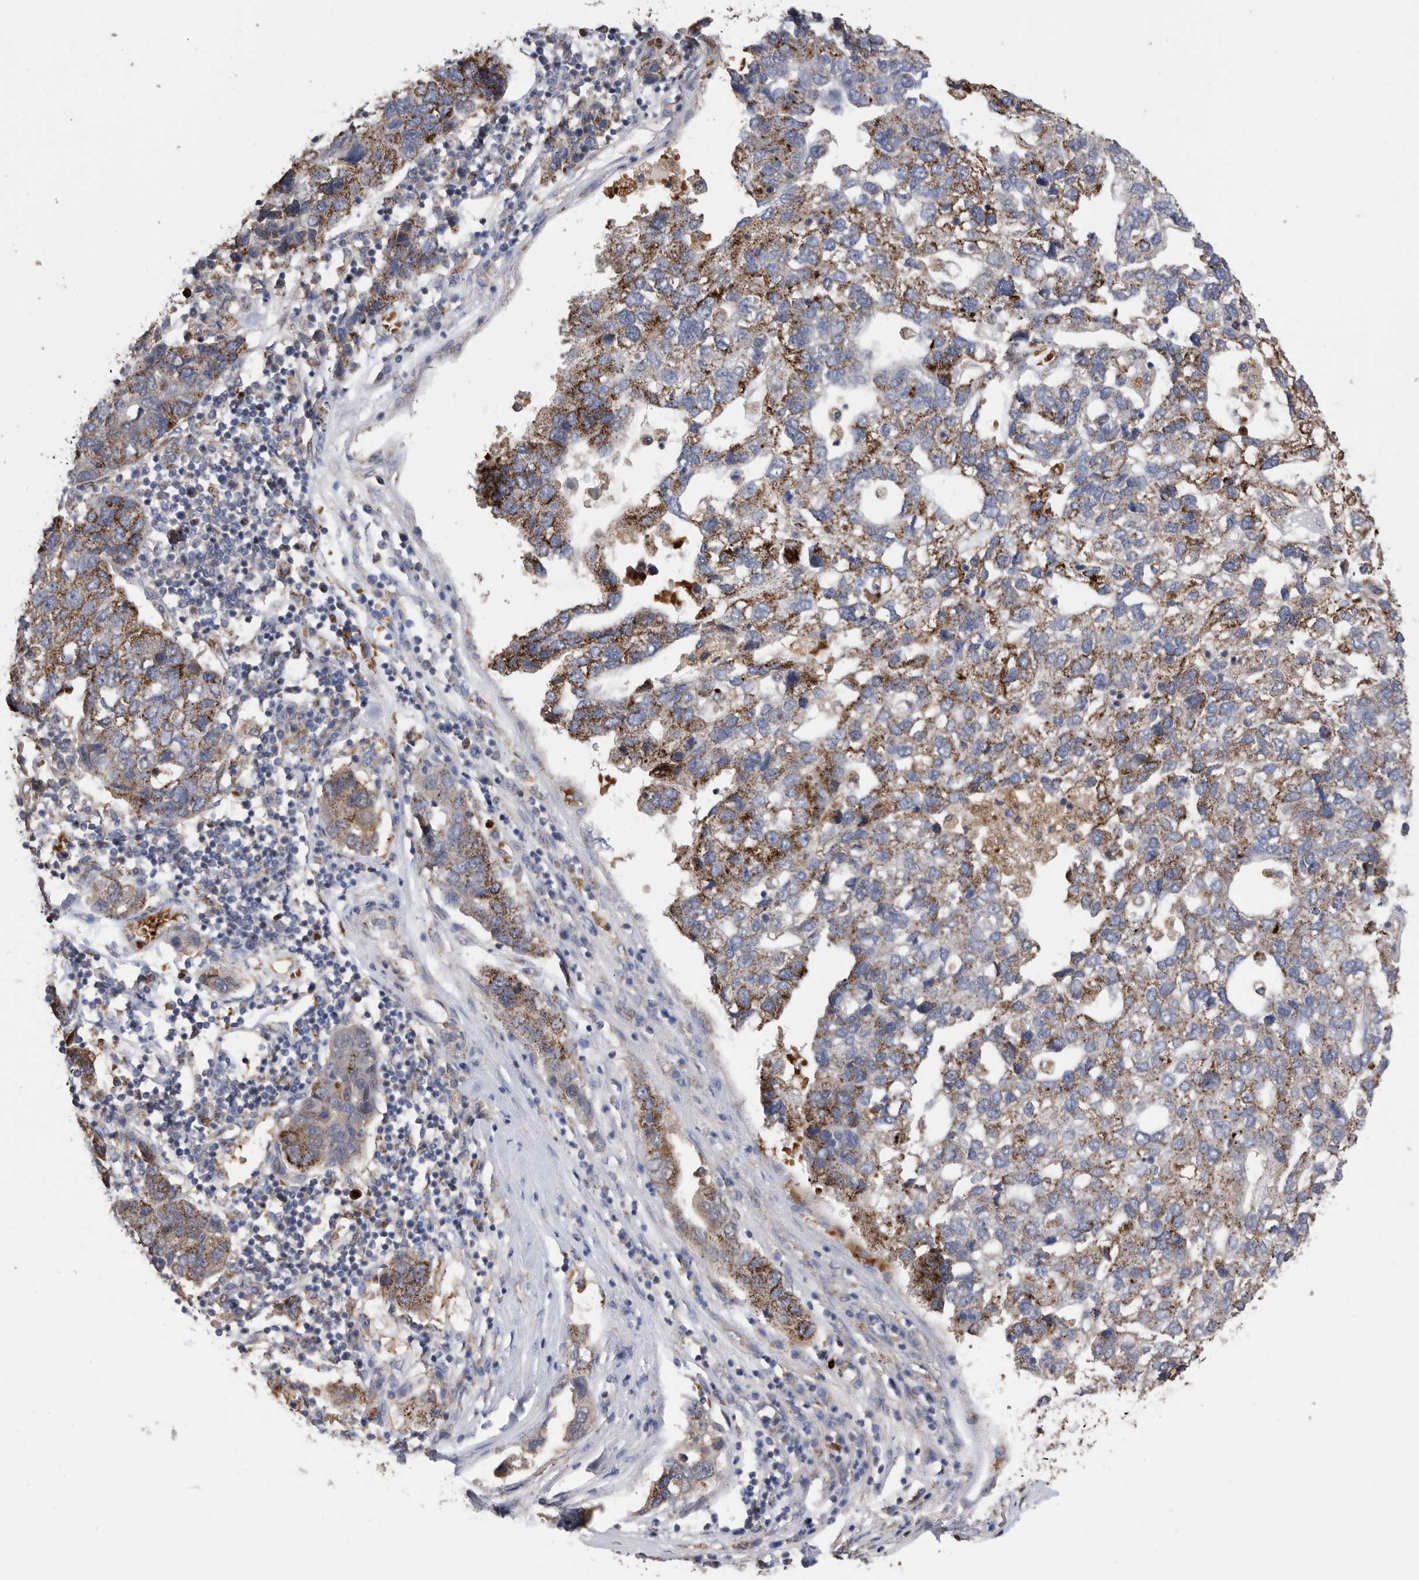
{"staining": {"intensity": "moderate", "quantity": ">75%", "location": "cytoplasmic/membranous"}, "tissue": "pancreatic cancer", "cell_type": "Tumor cells", "image_type": "cancer", "snomed": [{"axis": "morphology", "description": "Adenocarcinoma, NOS"}, {"axis": "topography", "description": "Pancreas"}], "caption": "Immunohistochemistry (IHC) histopathology image of neoplastic tissue: pancreatic cancer (adenocarcinoma) stained using immunohistochemistry (IHC) displays medium levels of moderate protein expression localized specifically in the cytoplasmic/membranous of tumor cells, appearing as a cytoplasmic/membranous brown color.", "gene": "CRISPLD2", "patient": {"sex": "female", "age": 61}}